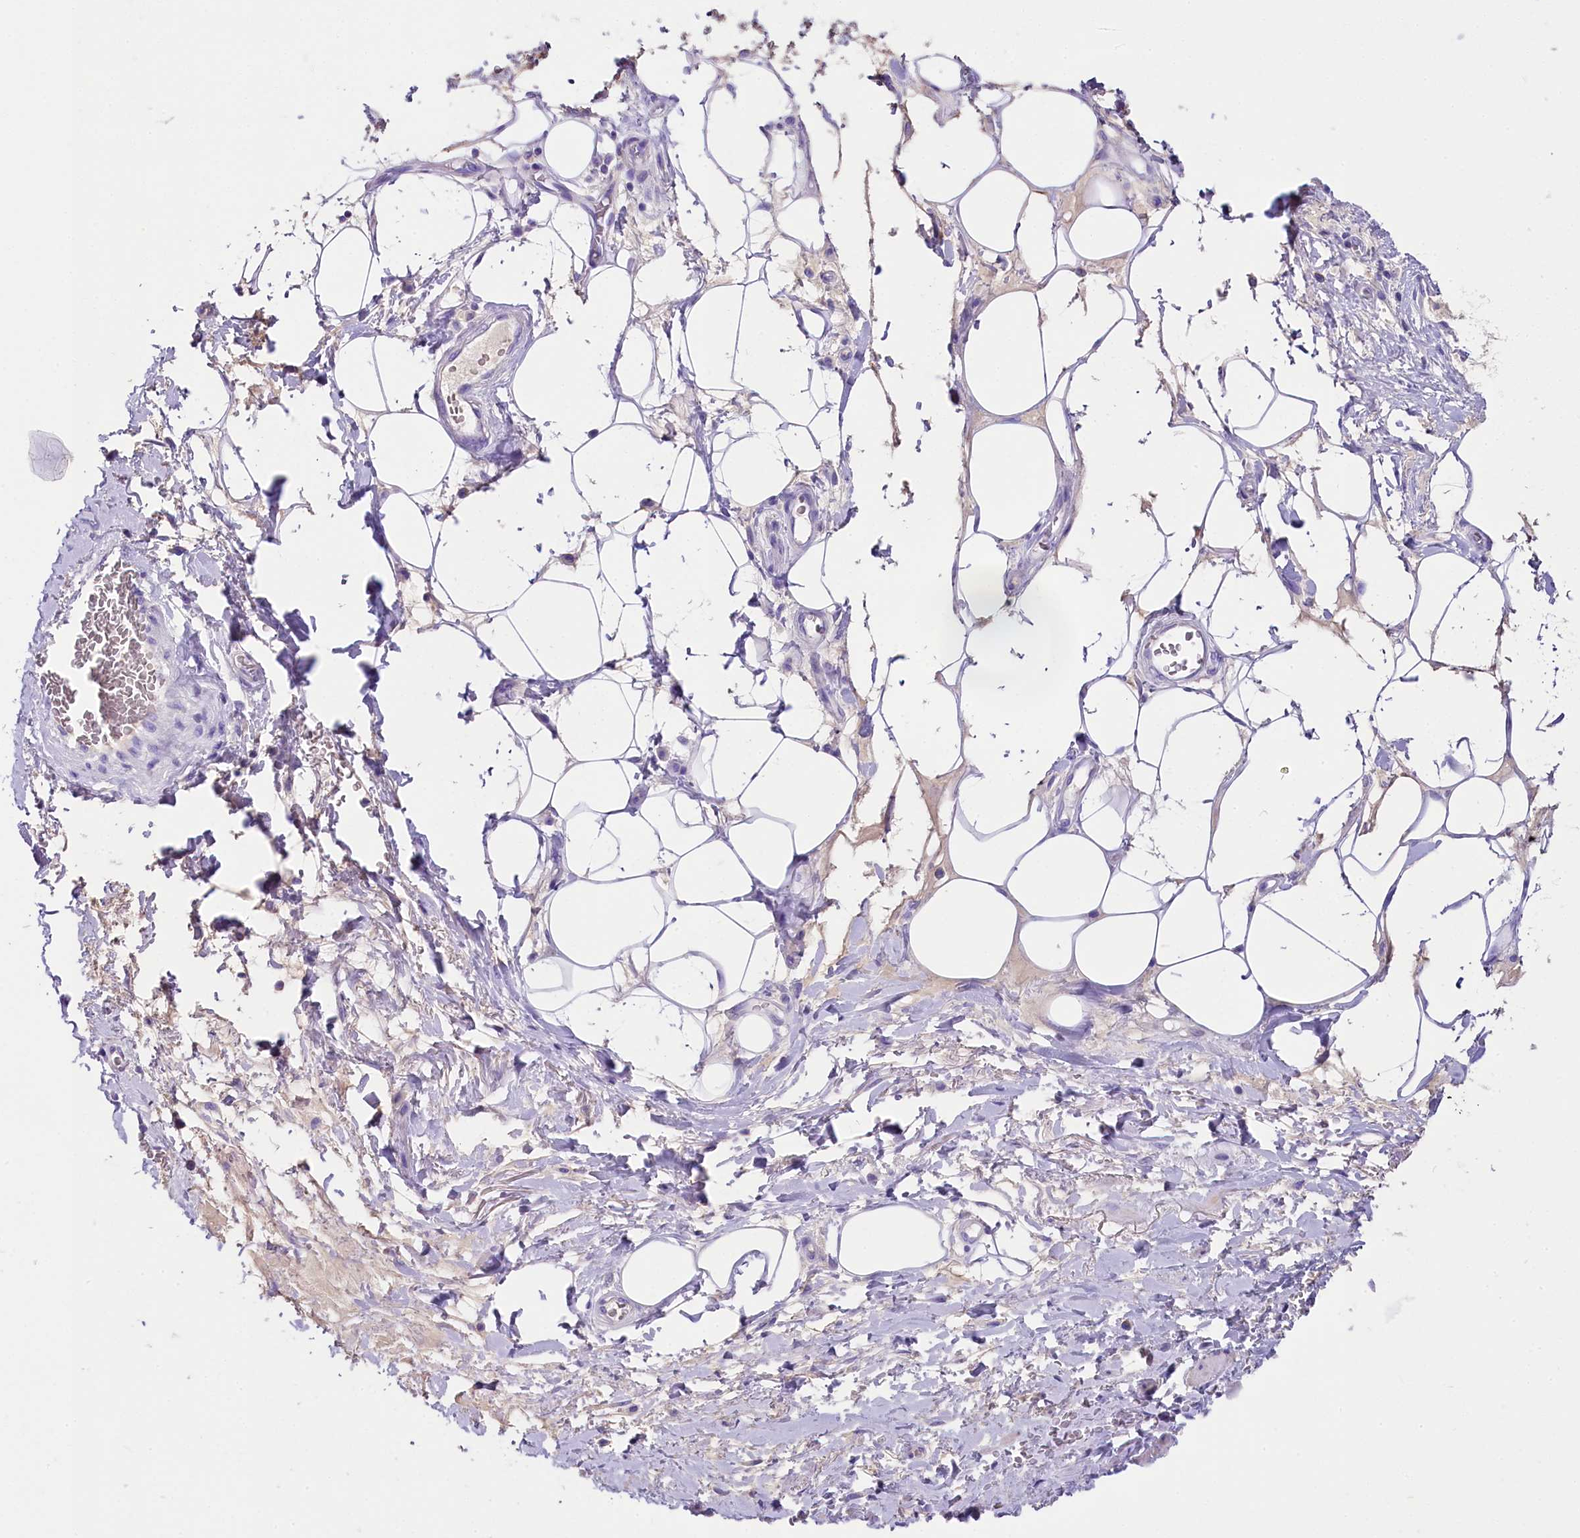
{"staining": {"intensity": "negative", "quantity": "none", "location": "none"}, "tissue": "adipose tissue", "cell_type": "Adipocytes", "image_type": "normal", "snomed": [{"axis": "morphology", "description": "Normal tissue, NOS"}, {"axis": "morphology", "description": "Adenocarcinoma, NOS"}, {"axis": "topography", "description": "Rectum"}, {"axis": "topography", "description": "Vagina"}, {"axis": "topography", "description": "Peripheral nerve tissue"}], "caption": "Adipose tissue stained for a protein using IHC reveals no positivity adipocytes.", "gene": "SKIDA1", "patient": {"sex": "female", "age": 71}}